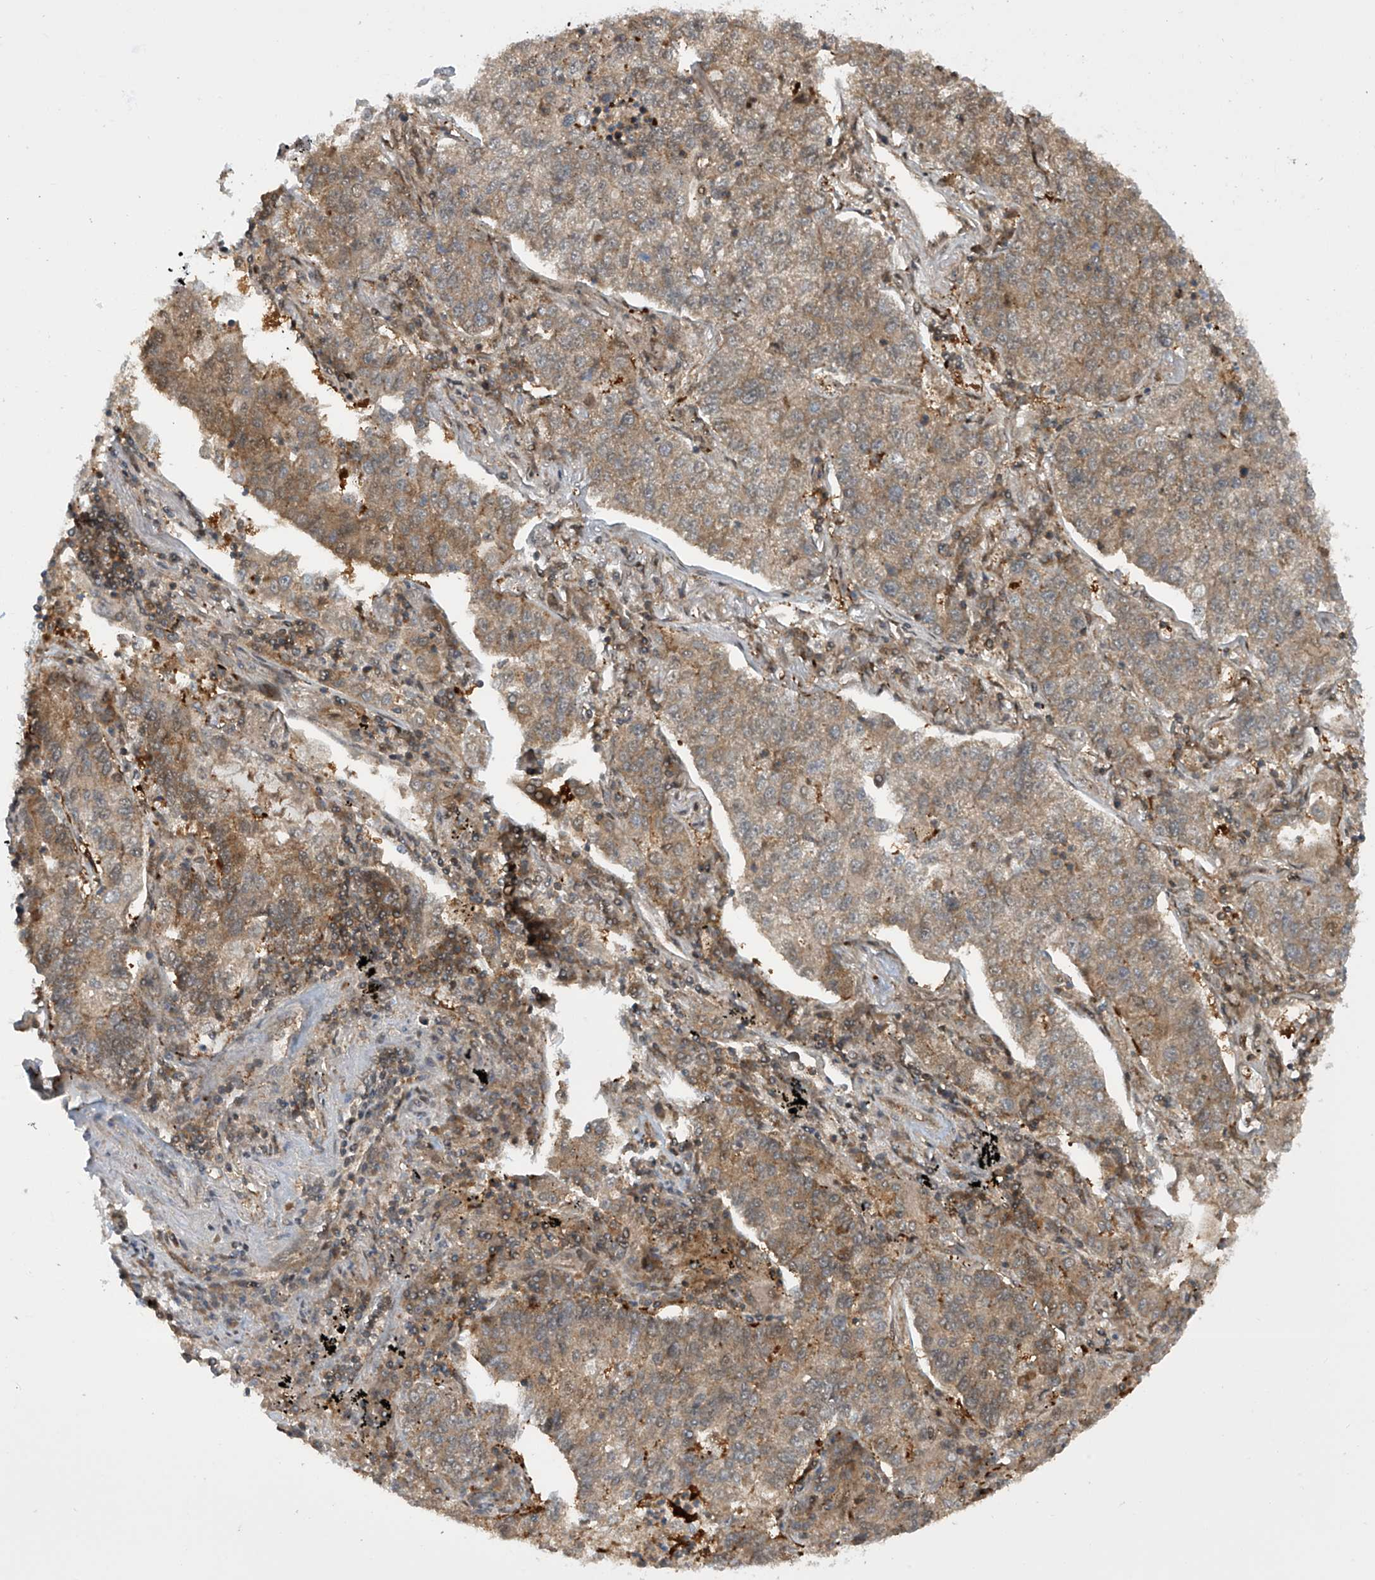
{"staining": {"intensity": "moderate", "quantity": "25%-75%", "location": "cytoplasmic/membranous"}, "tissue": "lung cancer", "cell_type": "Tumor cells", "image_type": "cancer", "snomed": [{"axis": "morphology", "description": "Adenocarcinoma, NOS"}, {"axis": "topography", "description": "Lung"}], "caption": "Immunohistochemical staining of lung cancer shows medium levels of moderate cytoplasmic/membranous protein expression in about 25%-75% of tumor cells.", "gene": "LAGE3", "patient": {"sex": "male", "age": 49}}